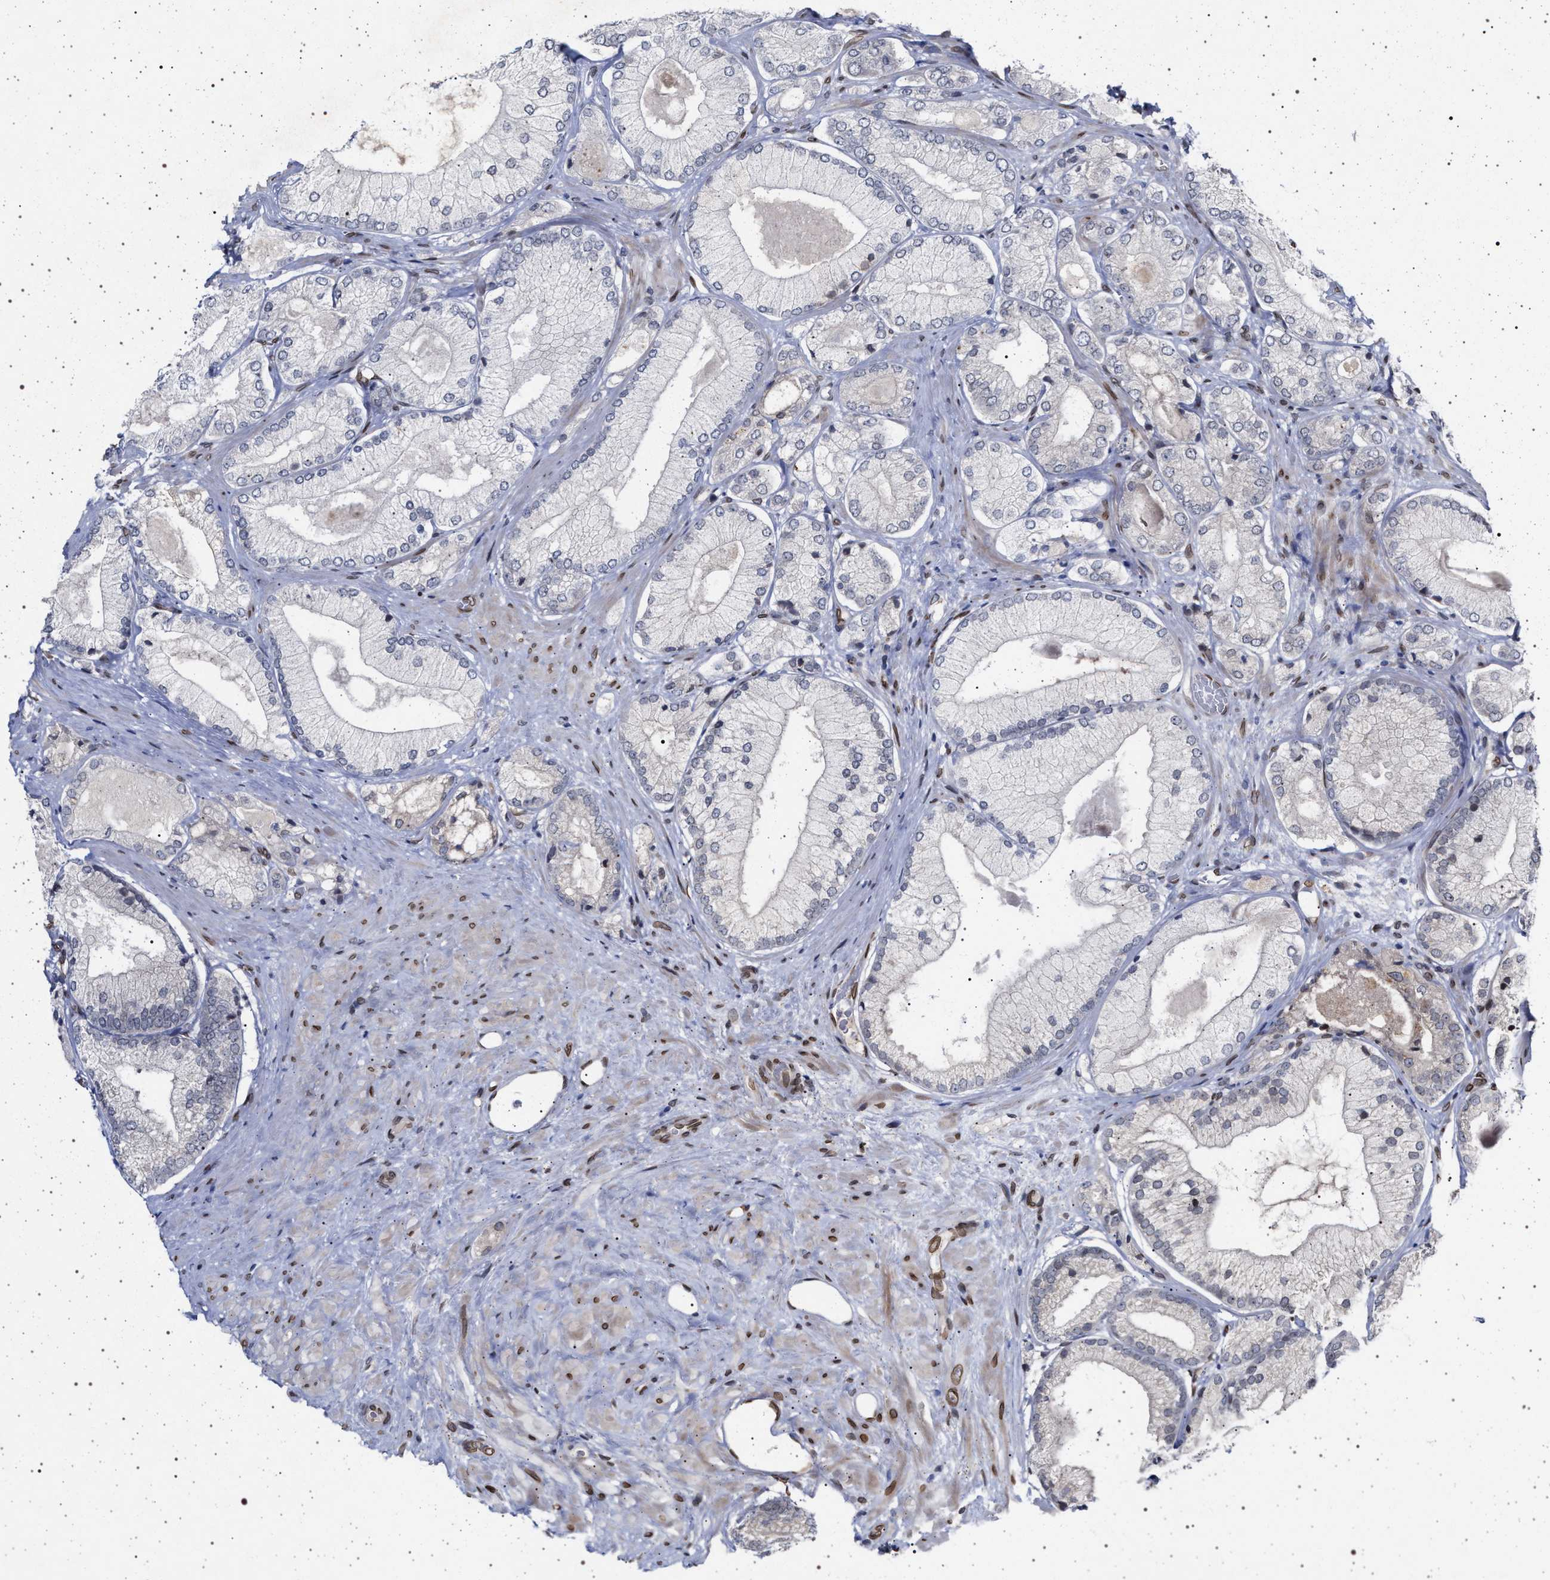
{"staining": {"intensity": "negative", "quantity": "none", "location": "none"}, "tissue": "prostate cancer", "cell_type": "Tumor cells", "image_type": "cancer", "snomed": [{"axis": "morphology", "description": "Adenocarcinoma, Low grade"}, {"axis": "topography", "description": "Prostate"}], "caption": "Tumor cells show no significant protein expression in prostate cancer. Brightfield microscopy of IHC stained with DAB (brown) and hematoxylin (blue), captured at high magnification.", "gene": "ING2", "patient": {"sex": "male", "age": 65}}